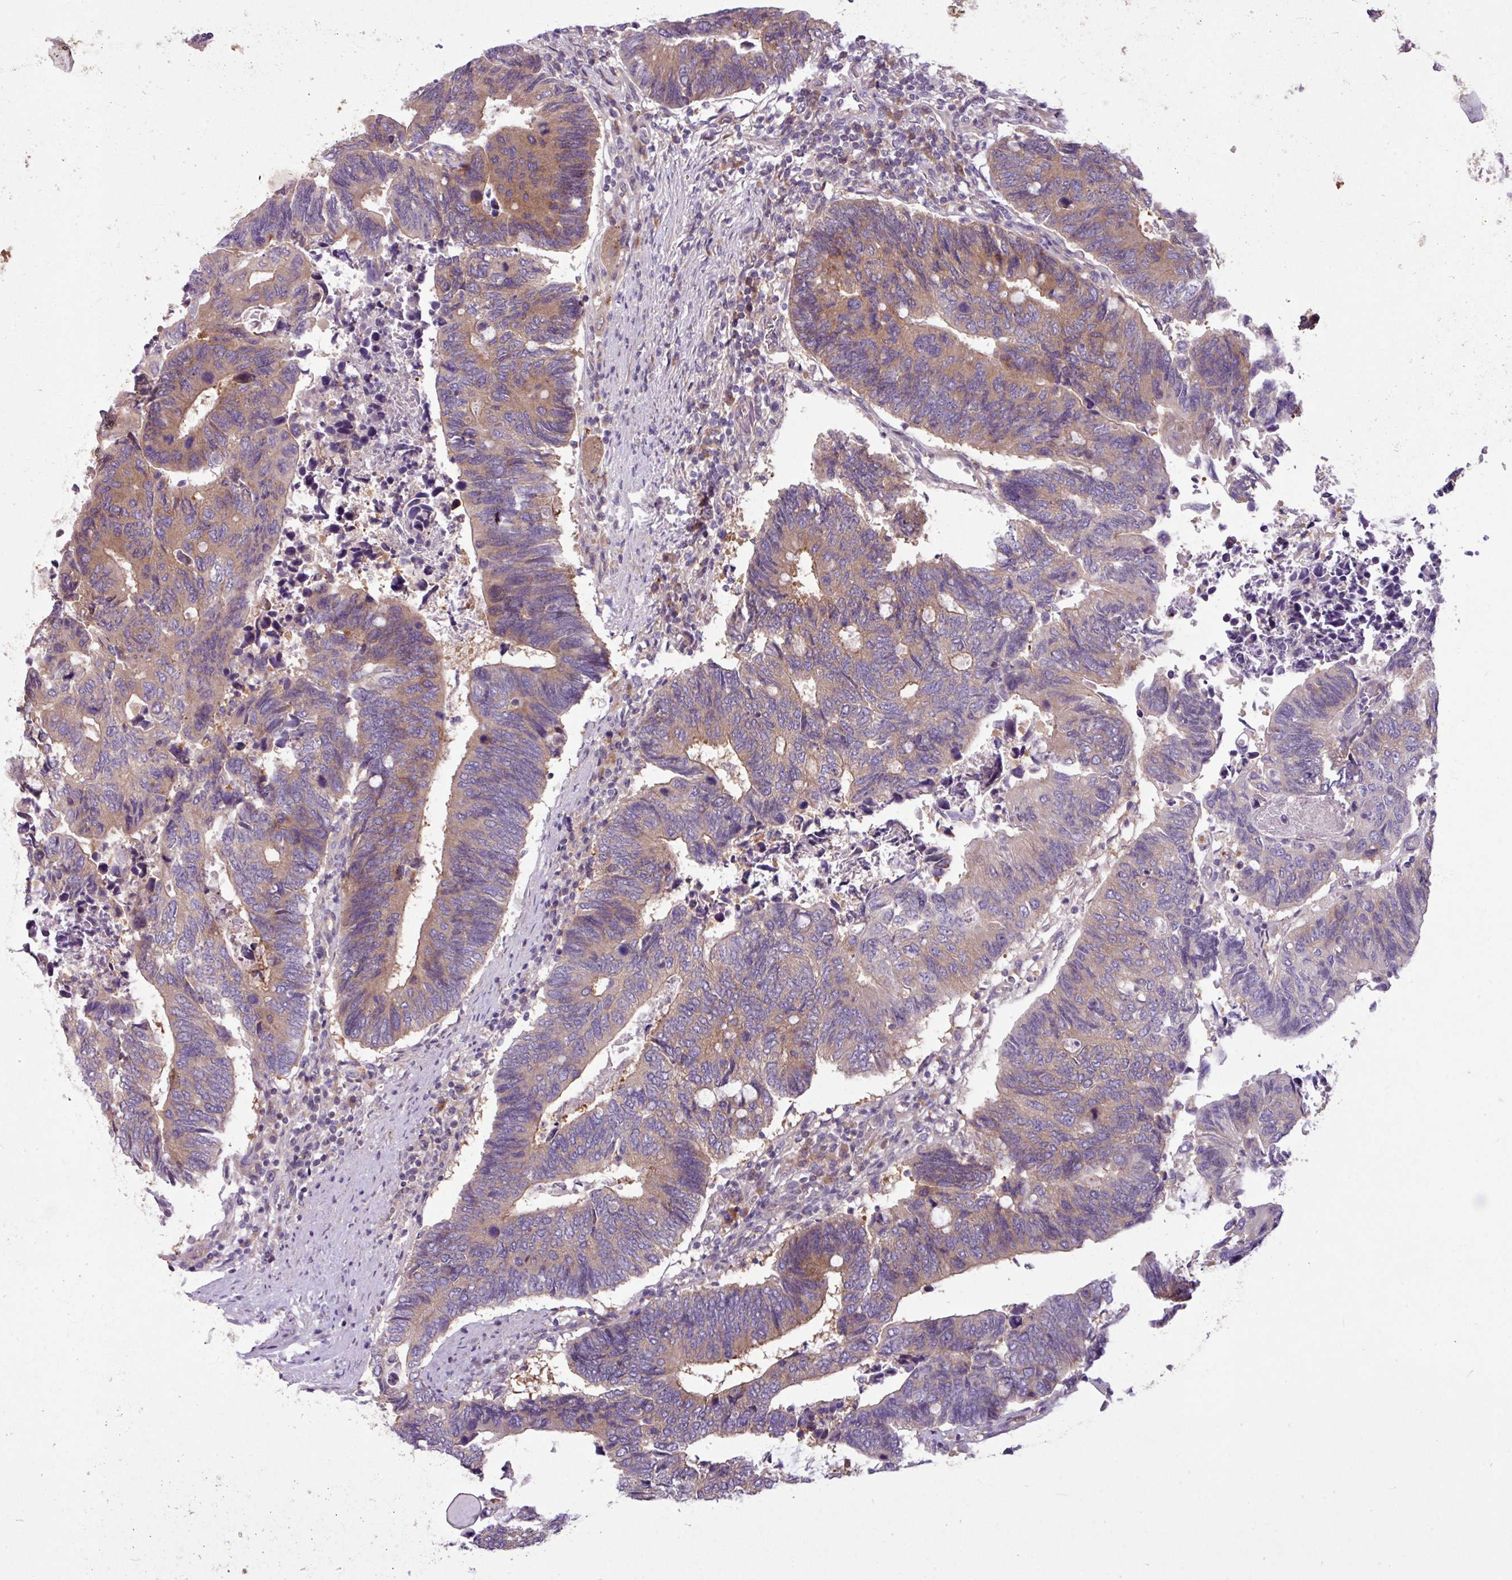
{"staining": {"intensity": "moderate", "quantity": ">75%", "location": "cytoplasmic/membranous"}, "tissue": "colorectal cancer", "cell_type": "Tumor cells", "image_type": "cancer", "snomed": [{"axis": "morphology", "description": "Adenocarcinoma, NOS"}, {"axis": "topography", "description": "Colon"}], "caption": "Adenocarcinoma (colorectal) was stained to show a protein in brown. There is medium levels of moderate cytoplasmic/membranous positivity in about >75% of tumor cells.", "gene": "MROH2A", "patient": {"sex": "male", "age": 87}}